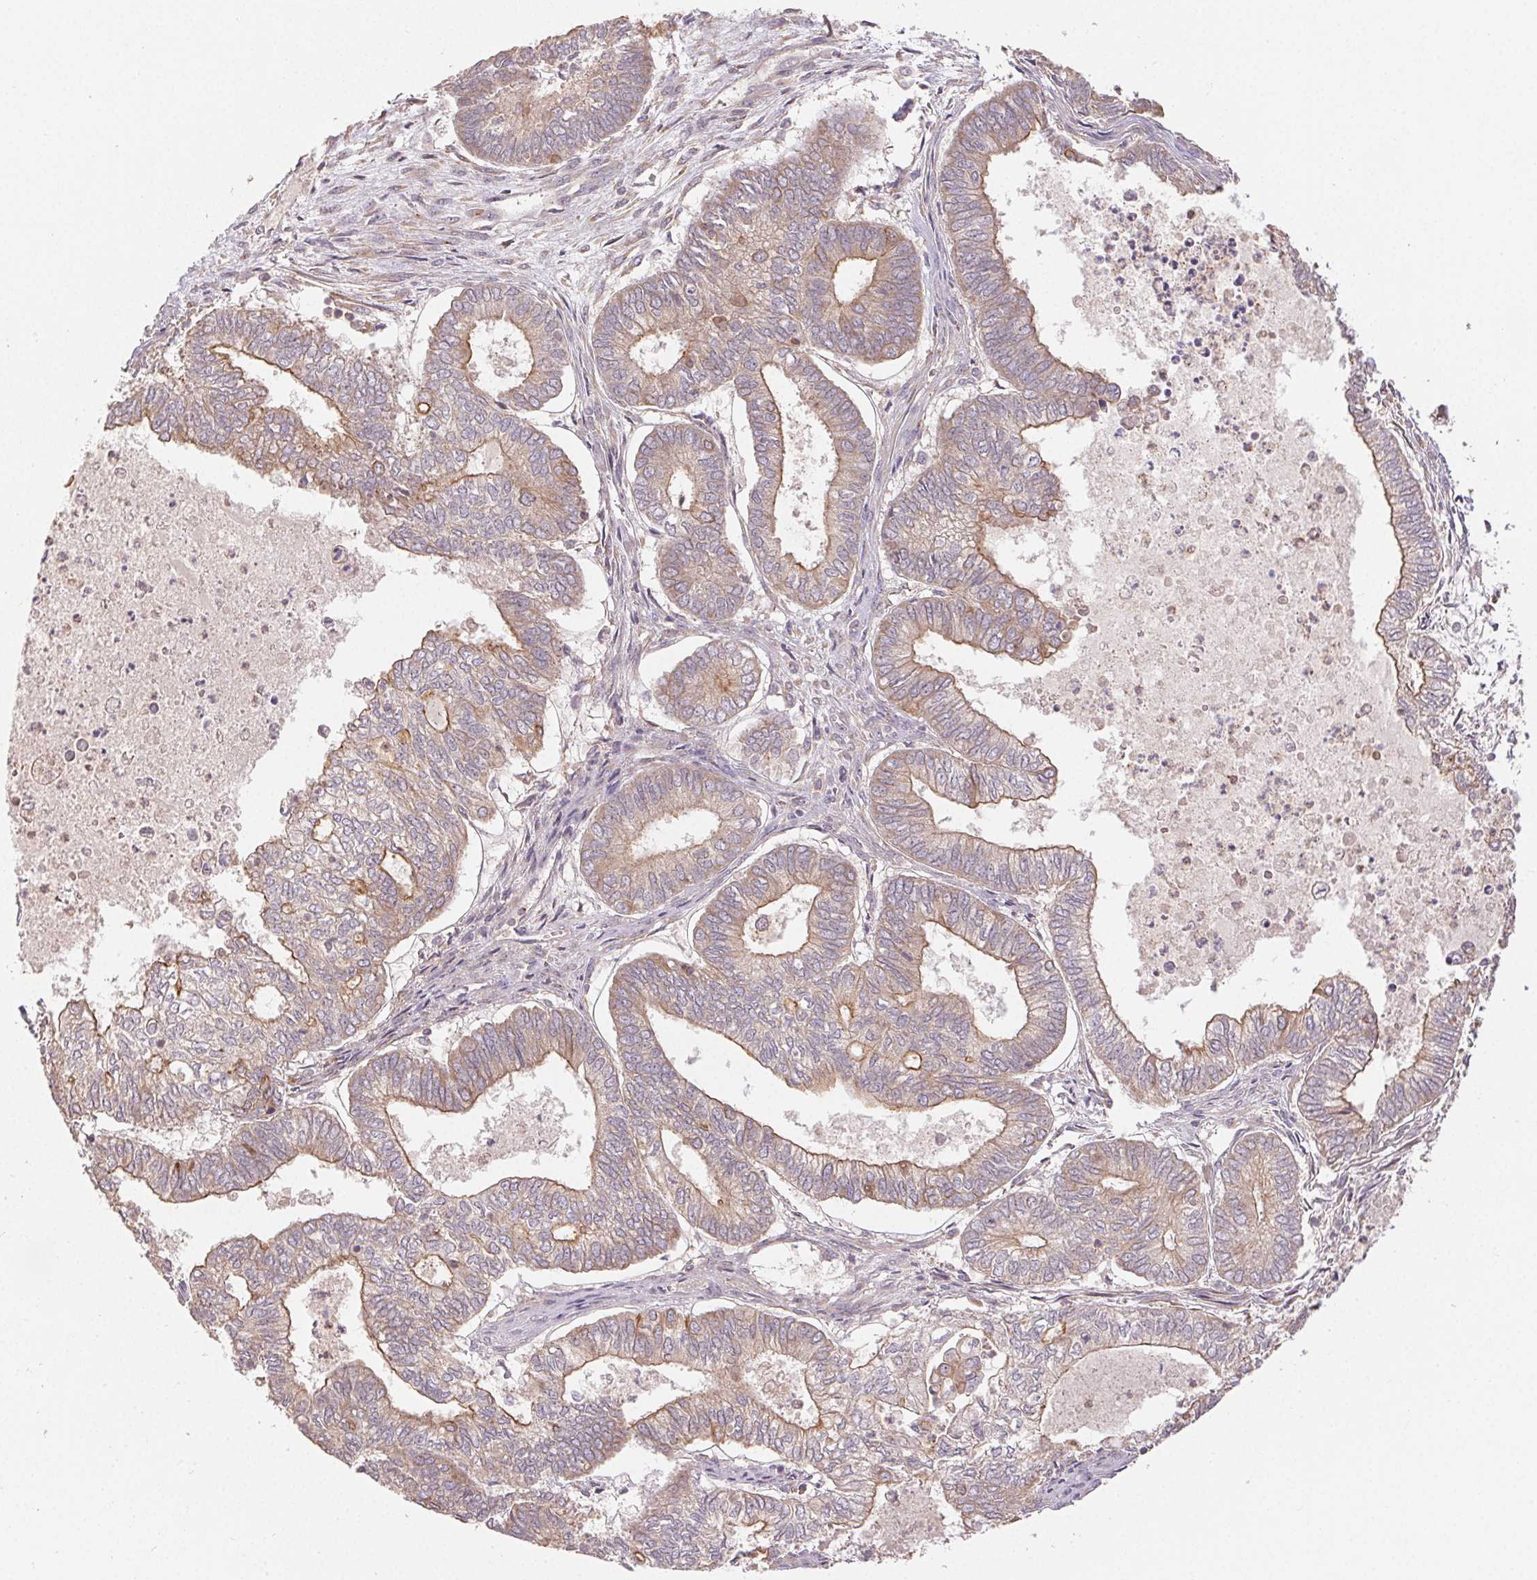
{"staining": {"intensity": "moderate", "quantity": "25%-75%", "location": "cytoplasmic/membranous"}, "tissue": "ovarian cancer", "cell_type": "Tumor cells", "image_type": "cancer", "snomed": [{"axis": "morphology", "description": "Carcinoma, endometroid"}, {"axis": "topography", "description": "Ovary"}], "caption": "Brown immunohistochemical staining in ovarian cancer displays moderate cytoplasmic/membranous positivity in about 25%-75% of tumor cells.", "gene": "MAPKAPK2", "patient": {"sex": "female", "age": 64}}